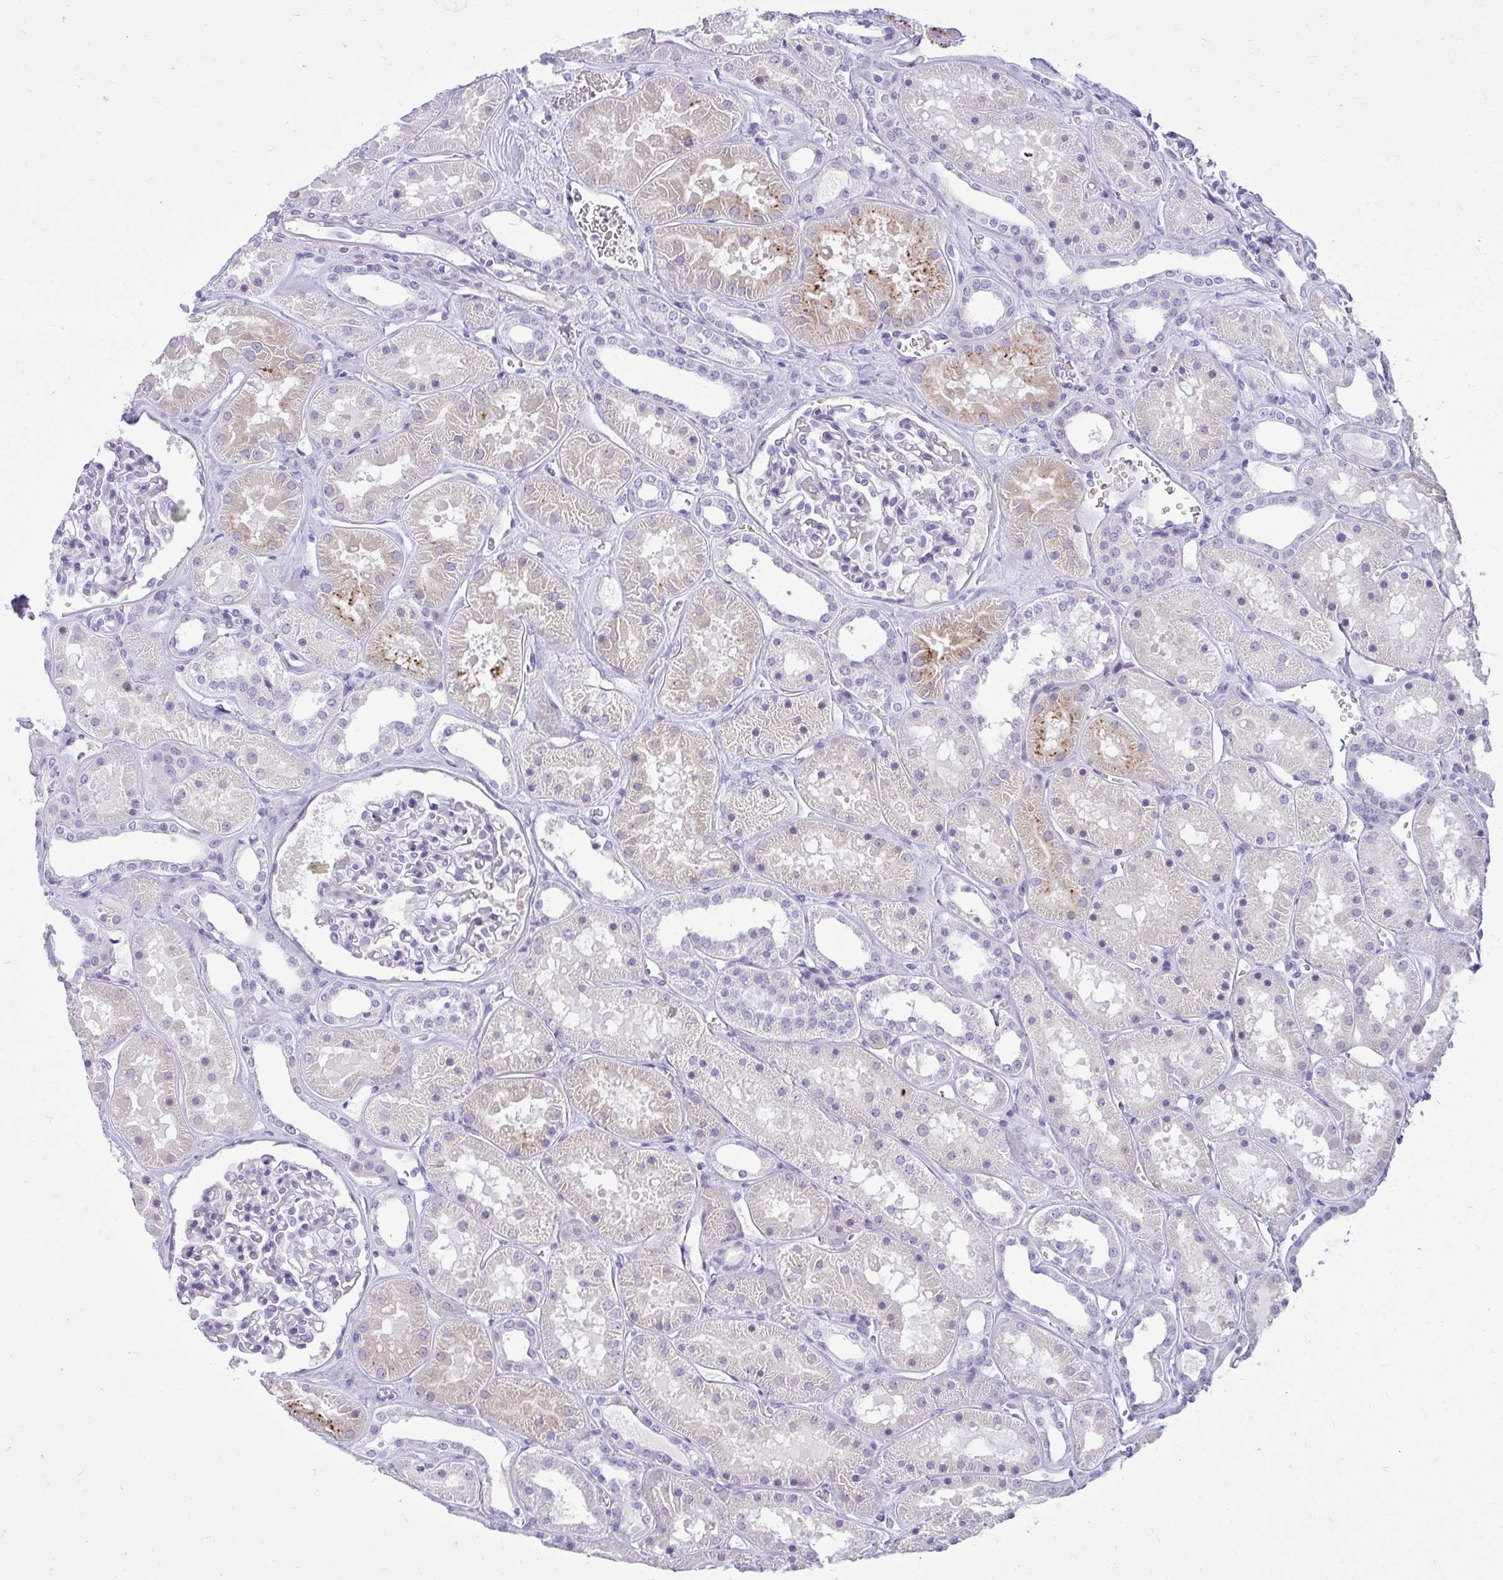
{"staining": {"intensity": "negative", "quantity": "none", "location": "none"}, "tissue": "kidney", "cell_type": "Cells in glomeruli", "image_type": "normal", "snomed": [{"axis": "morphology", "description": "Normal tissue, NOS"}, {"axis": "topography", "description": "Kidney"}], "caption": "An IHC image of unremarkable kidney is shown. There is no staining in cells in glomeruli of kidney.", "gene": "PRAP1", "patient": {"sex": "female", "age": 41}}